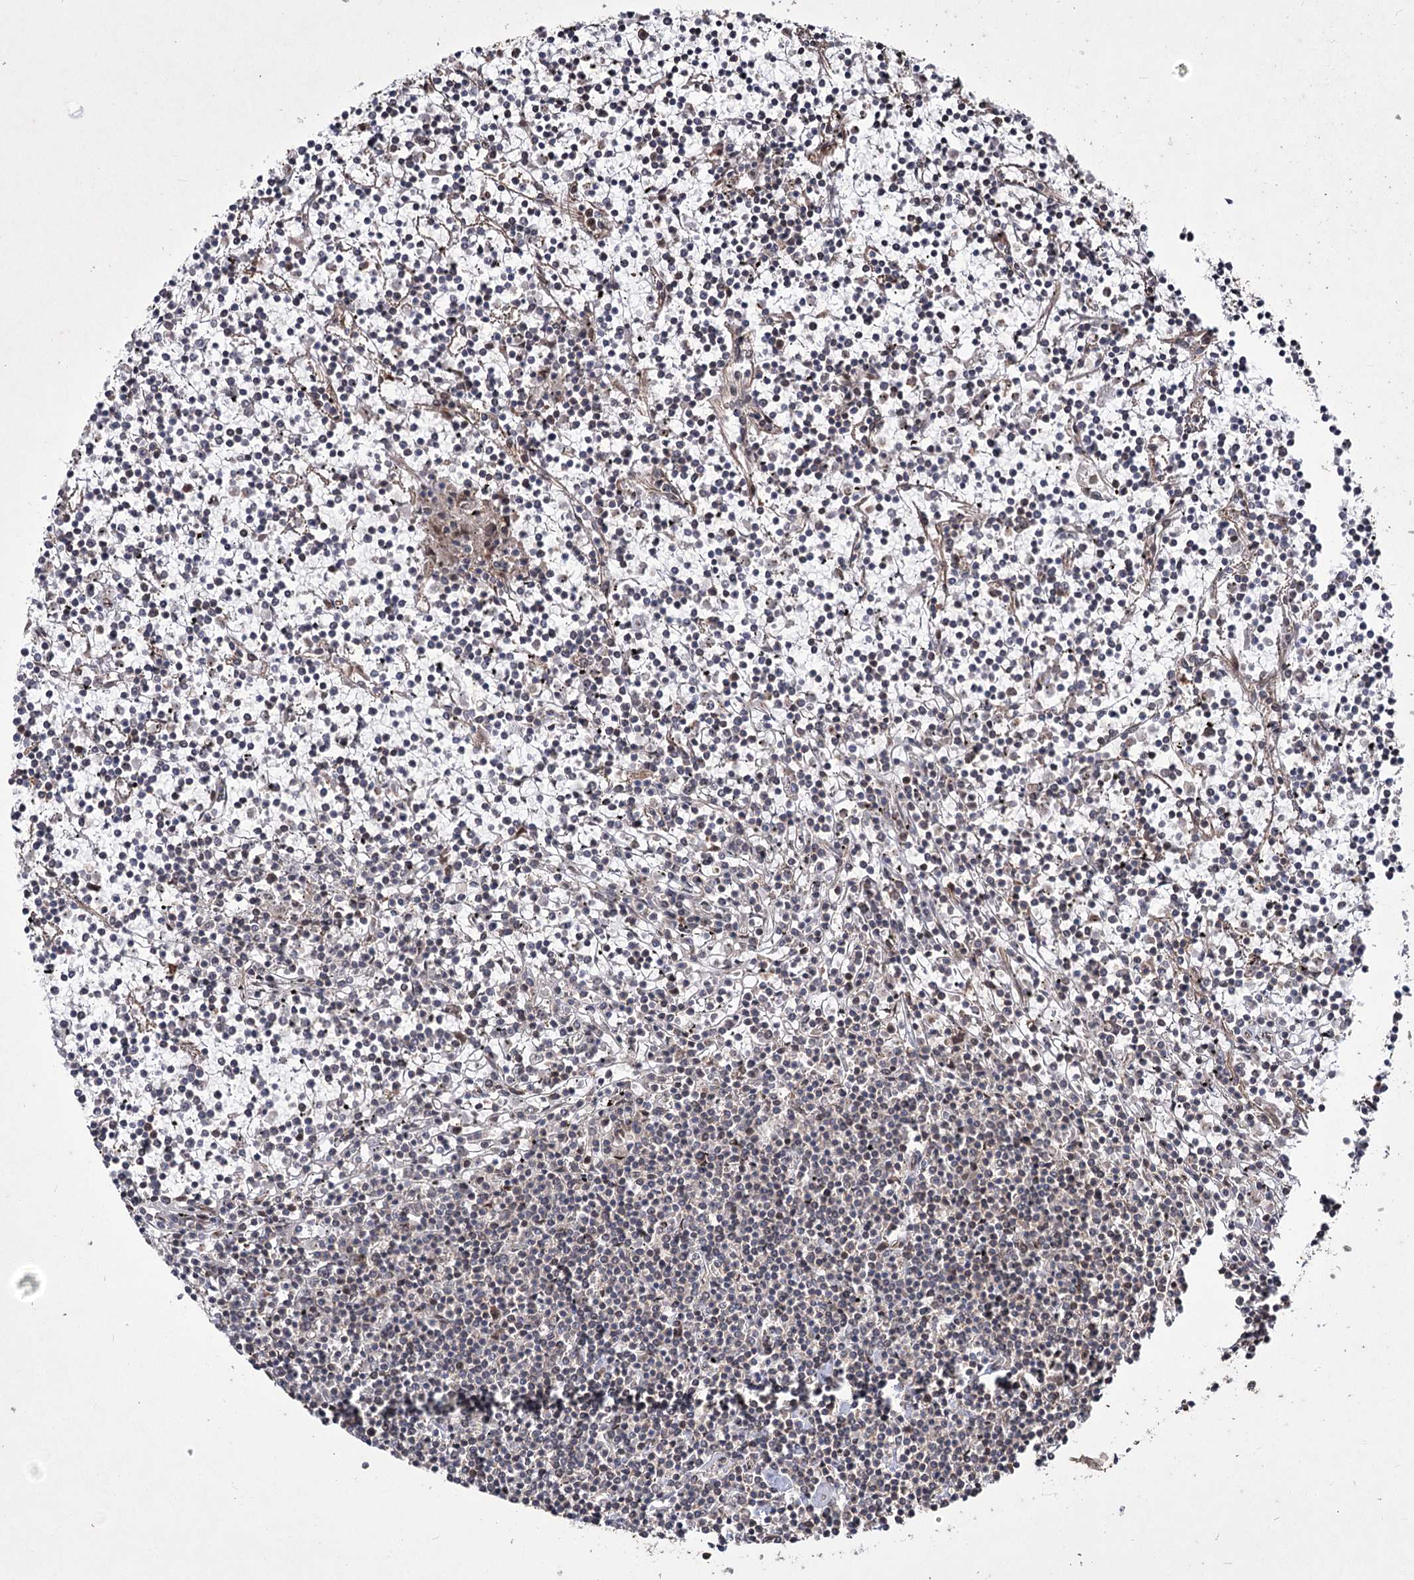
{"staining": {"intensity": "negative", "quantity": "none", "location": "none"}, "tissue": "lymphoma", "cell_type": "Tumor cells", "image_type": "cancer", "snomed": [{"axis": "morphology", "description": "Malignant lymphoma, non-Hodgkin's type, Low grade"}, {"axis": "topography", "description": "Spleen"}], "caption": "Tumor cells show no significant staining in malignant lymphoma, non-Hodgkin's type (low-grade). (DAB (3,3'-diaminobenzidine) immunohistochemistry, high magnification).", "gene": "PRC1", "patient": {"sex": "female", "age": 19}}